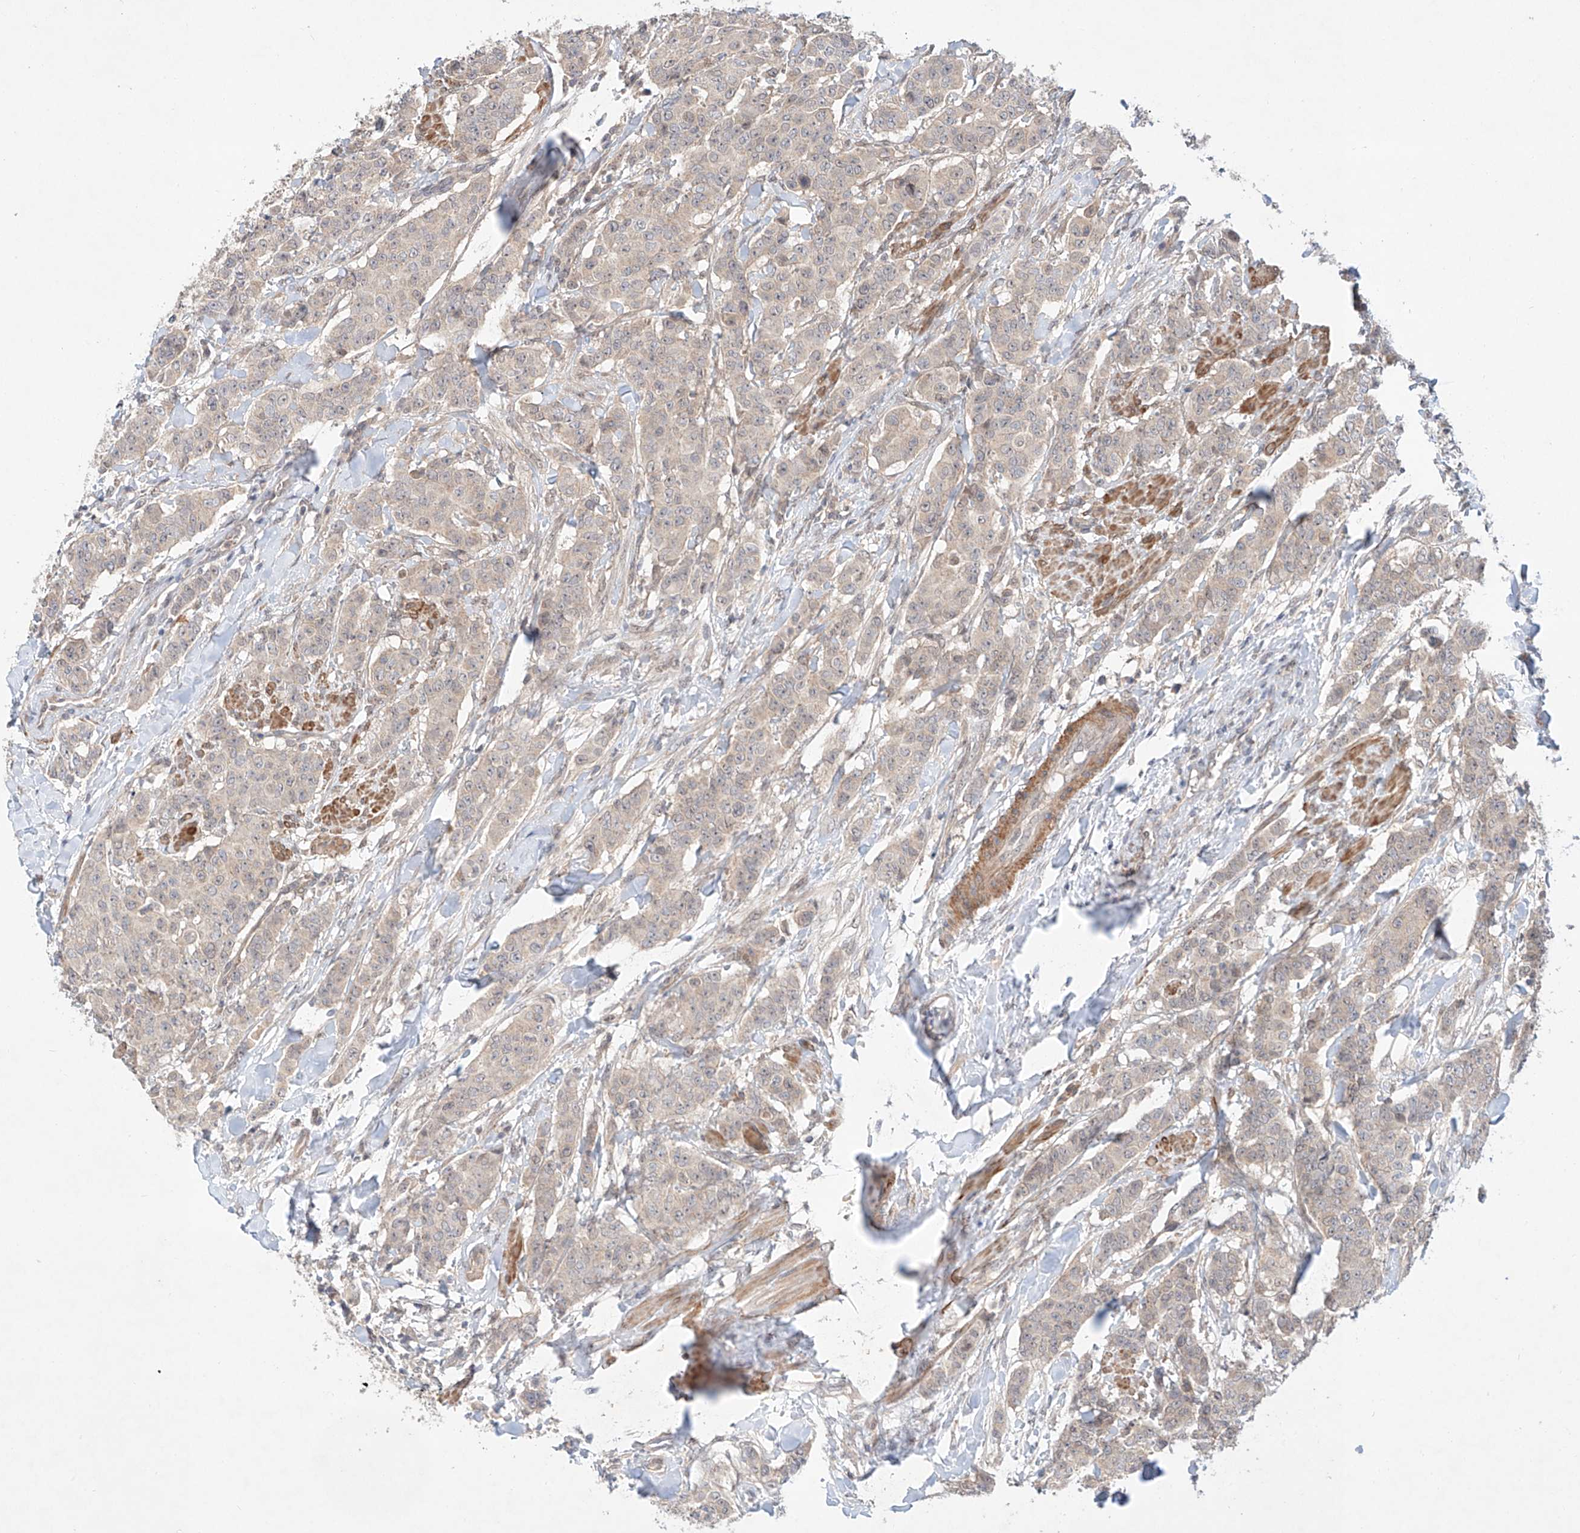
{"staining": {"intensity": "negative", "quantity": "none", "location": "none"}, "tissue": "breast cancer", "cell_type": "Tumor cells", "image_type": "cancer", "snomed": [{"axis": "morphology", "description": "Duct carcinoma"}, {"axis": "topography", "description": "Breast"}], "caption": "The histopathology image demonstrates no staining of tumor cells in breast invasive ductal carcinoma.", "gene": "TSR2", "patient": {"sex": "female", "age": 40}}